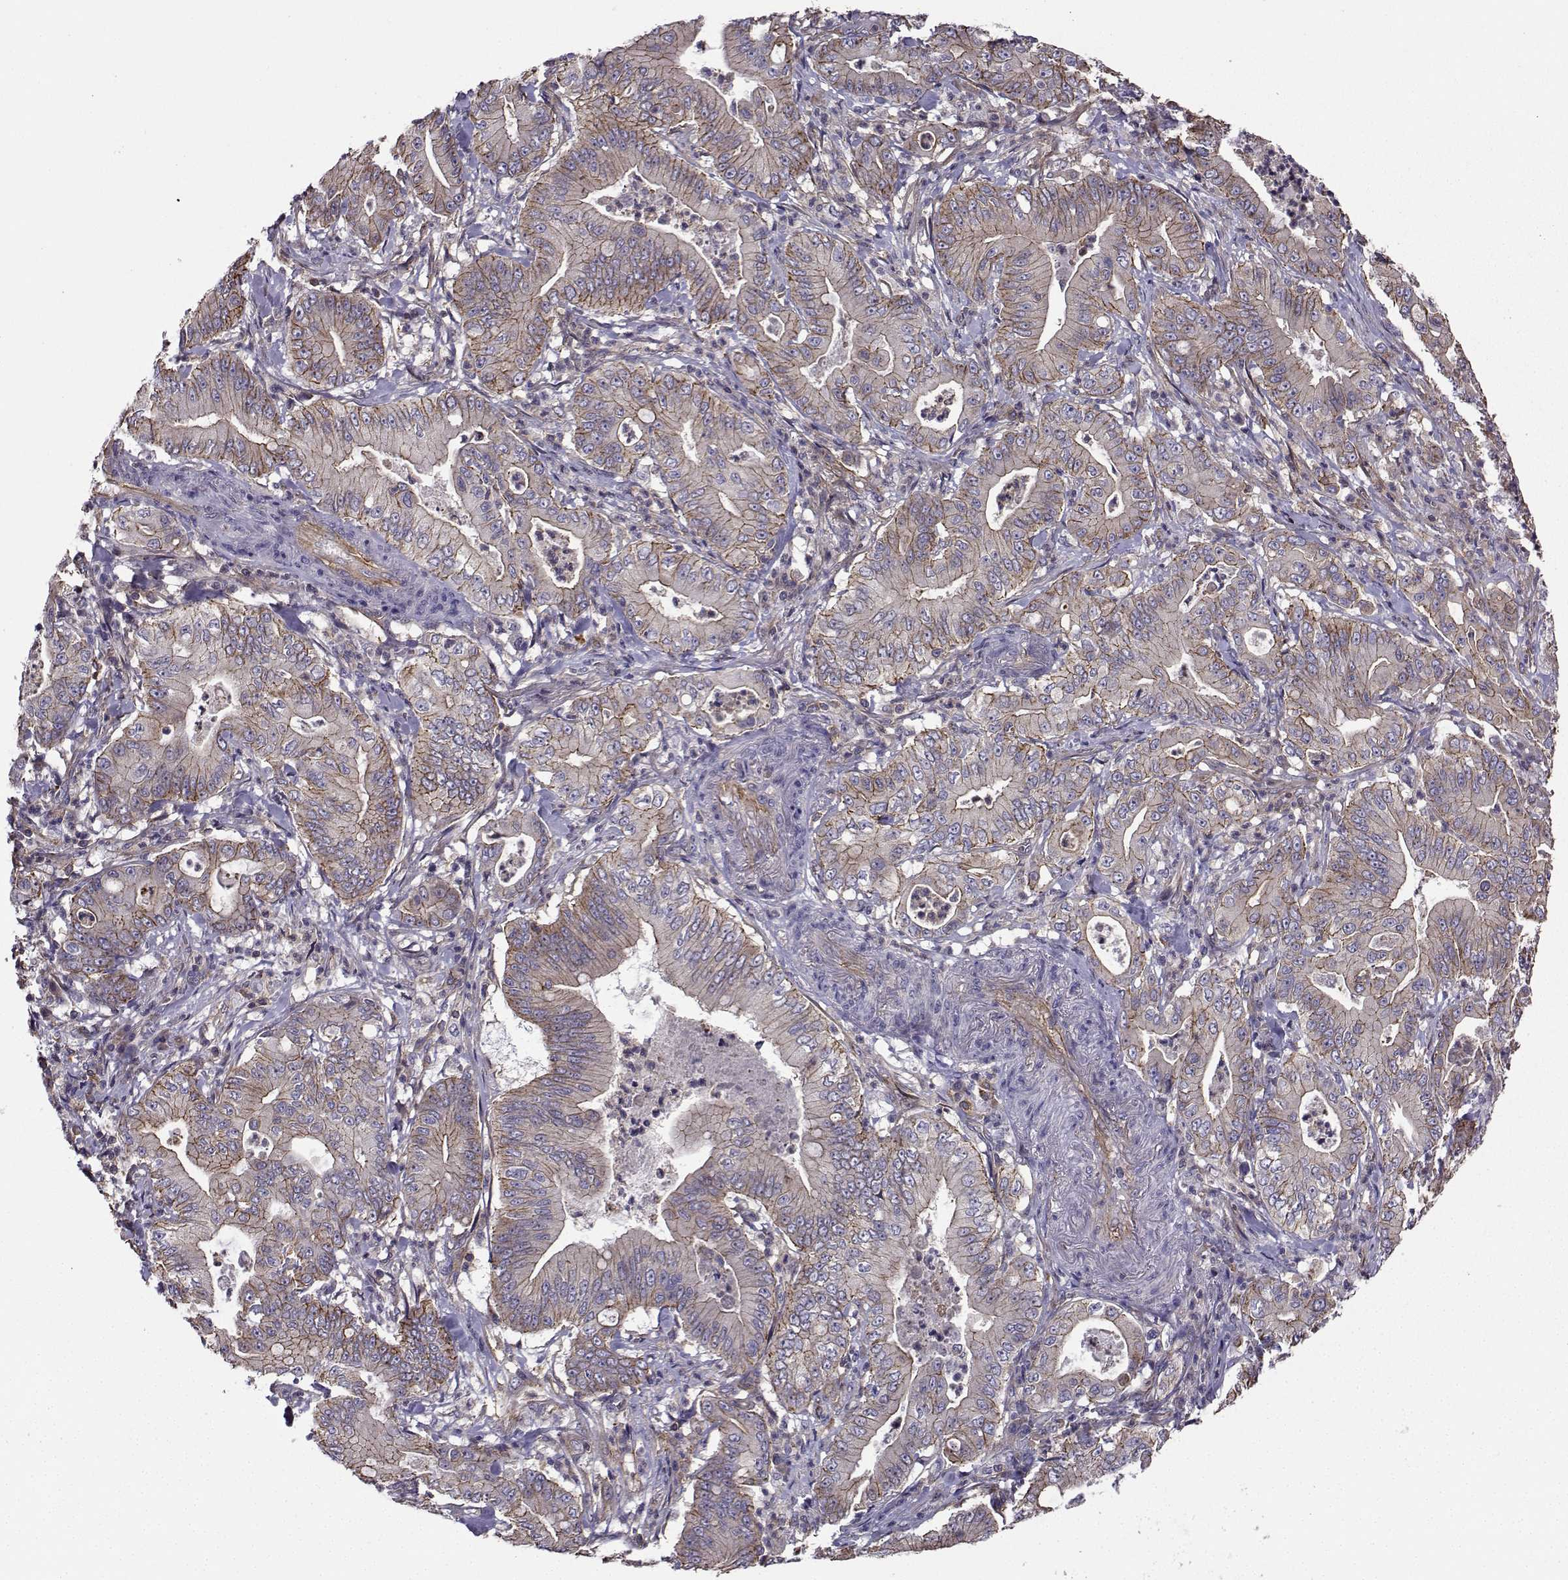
{"staining": {"intensity": "moderate", "quantity": "25%-75%", "location": "cytoplasmic/membranous"}, "tissue": "pancreatic cancer", "cell_type": "Tumor cells", "image_type": "cancer", "snomed": [{"axis": "morphology", "description": "Adenocarcinoma, NOS"}, {"axis": "topography", "description": "Pancreas"}], "caption": "The histopathology image shows immunohistochemical staining of adenocarcinoma (pancreatic). There is moderate cytoplasmic/membranous positivity is appreciated in about 25%-75% of tumor cells.", "gene": "ITGB8", "patient": {"sex": "male", "age": 71}}